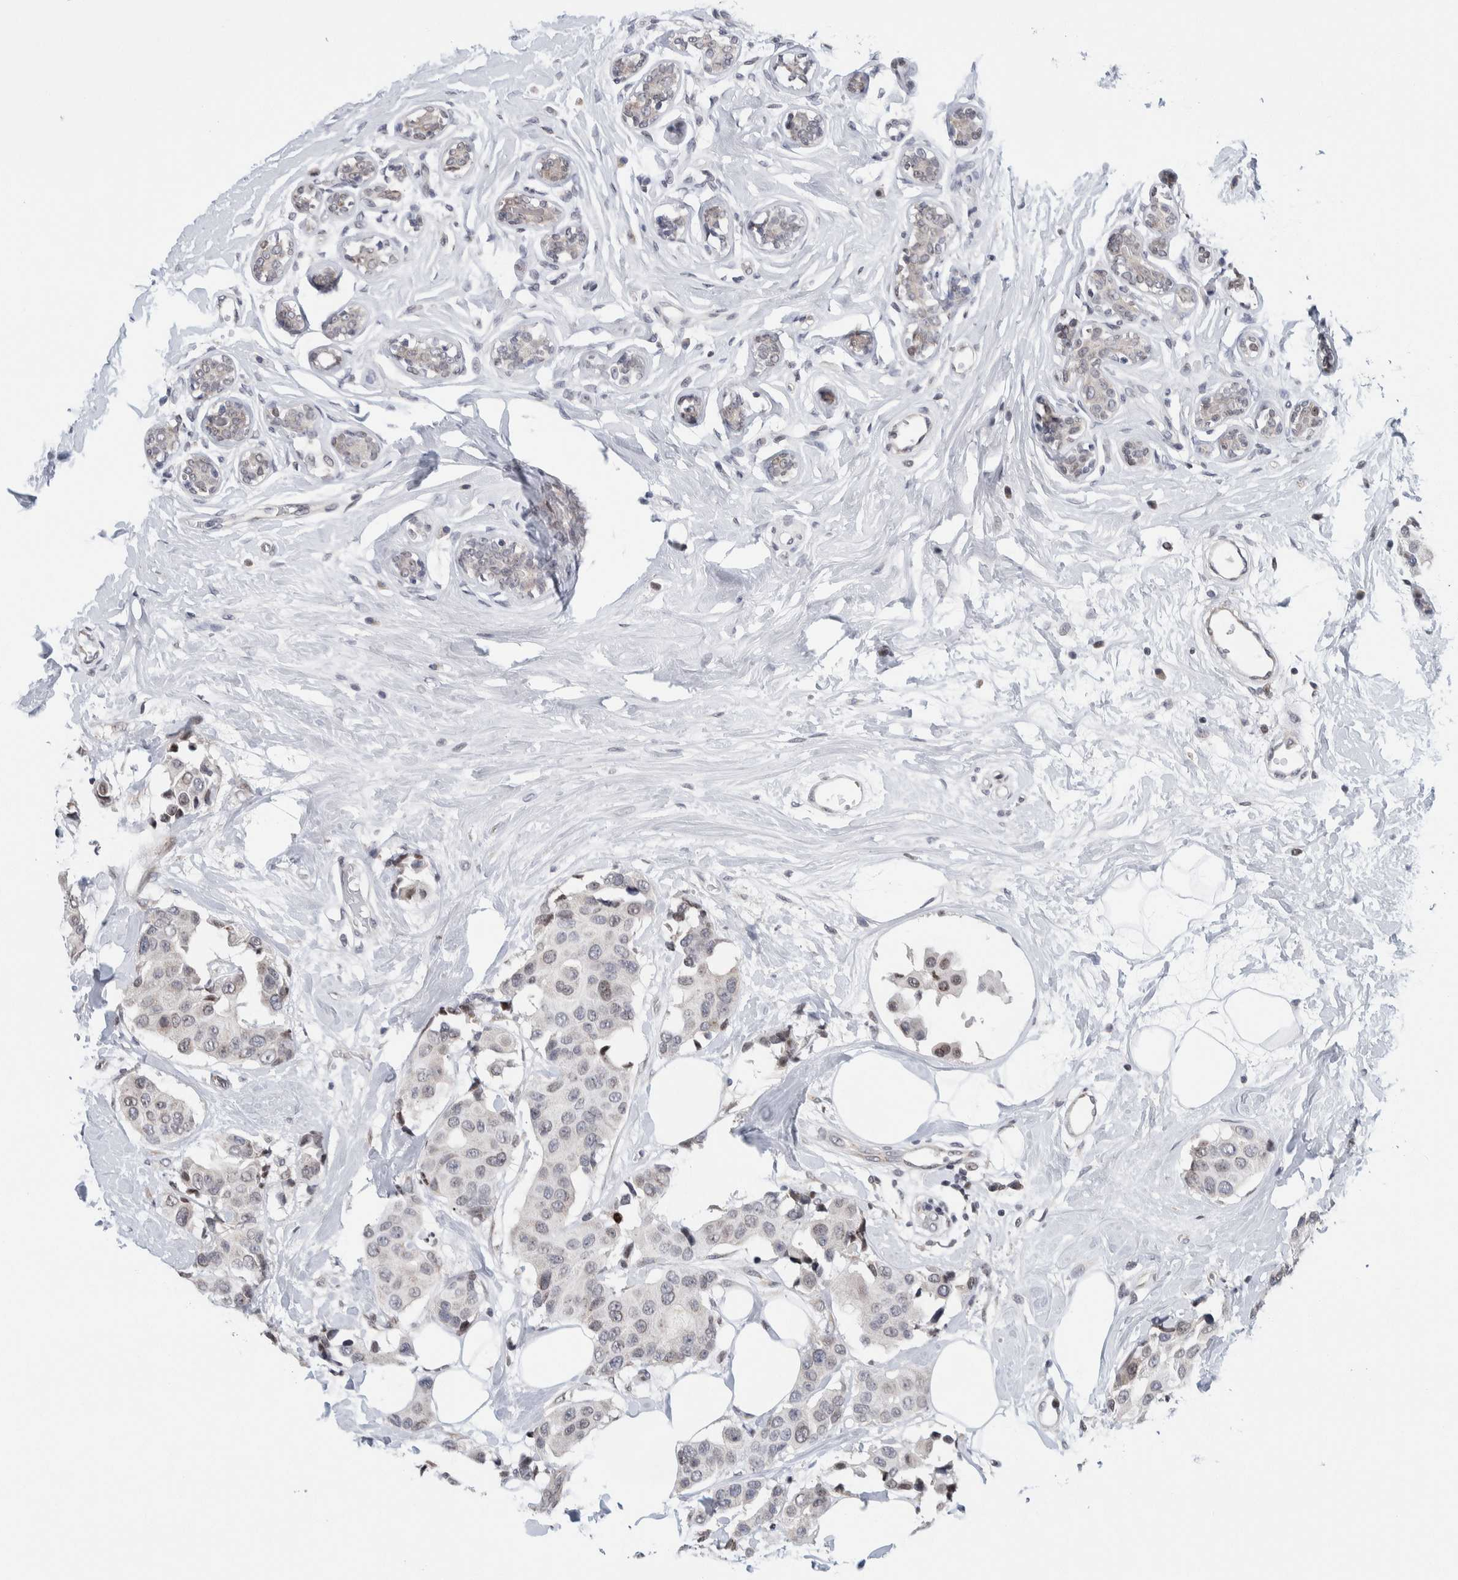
{"staining": {"intensity": "negative", "quantity": "none", "location": "none"}, "tissue": "breast cancer", "cell_type": "Tumor cells", "image_type": "cancer", "snomed": [{"axis": "morphology", "description": "Normal tissue, NOS"}, {"axis": "morphology", "description": "Duct carcinoma"}, {"axis": "topography", "description": "Breast"}], "caption": "High magnification brightfield microscopy of breast cancer (infiltrating ductal carcinoma) stained with DAB (3,3'-diaminobenzidine) (brown) and counterstained with hematoxylin (blue): tumor cells show no significant expression. (Immunohistochemistry, brightfield microscopy, high magnification).", "gene": "NEUROD1", "patient": {"sex": "female", "age": 39}}